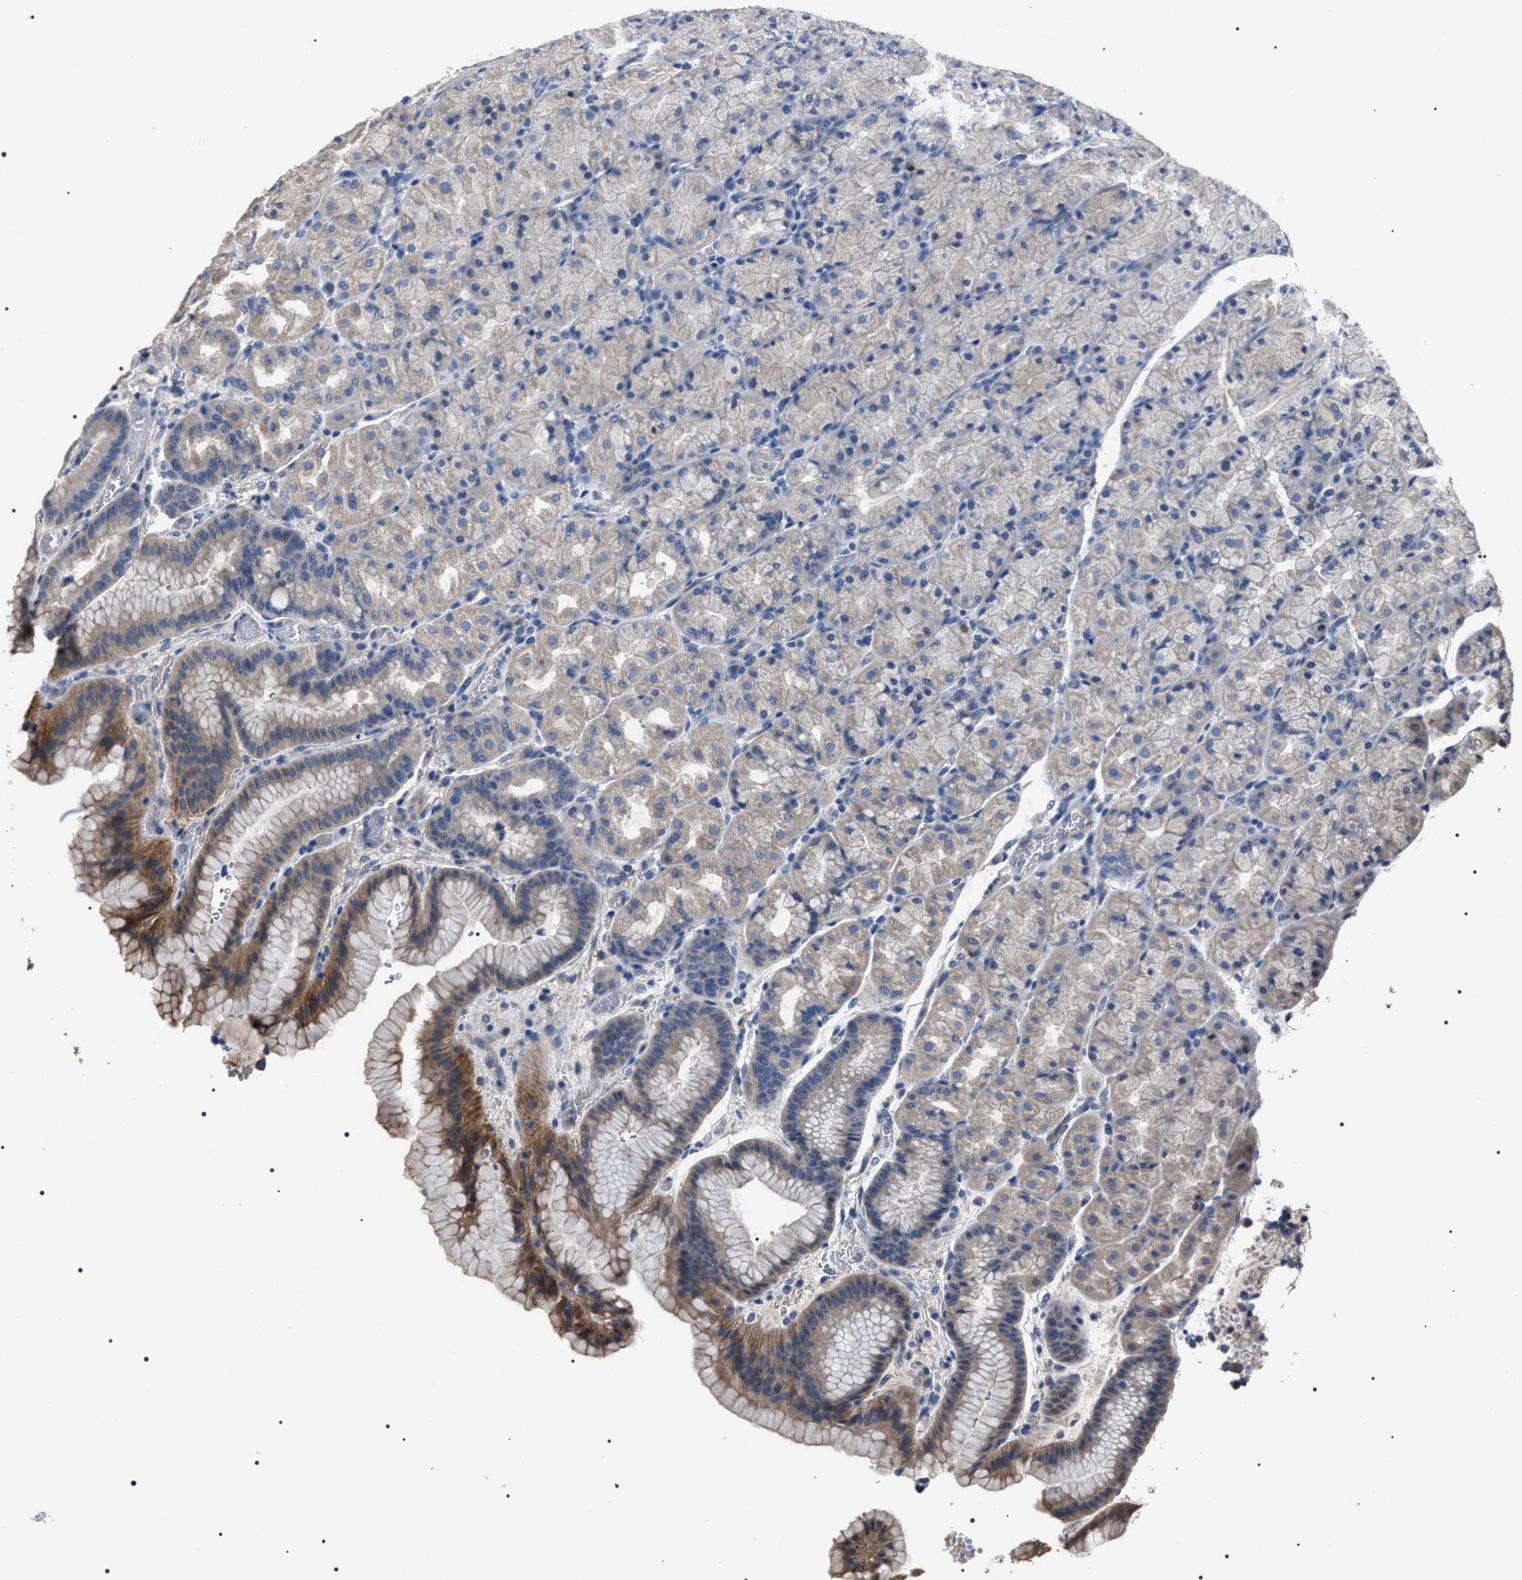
{"staining": {"intensity": "moderate", "quantity": "<25%", "location": "cytoplasmic/membranous"}, "tissue": "stomach", "cell_type": "Glandular cells", "image_type": "normal", "snomed": [{"axis": "morphology", "description": "Normal tissue, NOS"}, {"axis": "morphology", "description": "Carcinoid, malignant, NOS"}, {"axis": "topography", "description": "Stomach, upper"}], "caption": "Protein staining demonstrates moderate cytoplasmic/membranous expression in about <25% of glandular cells in benign stomach. Using DAB (3,3'-diaminobenzidine) (brown) and hematoxylin (blue) stains, captured at high magnification using brightfield microscopy.", "gene": "TRIM54", "patient": {"sex": "male", "age": 39}}